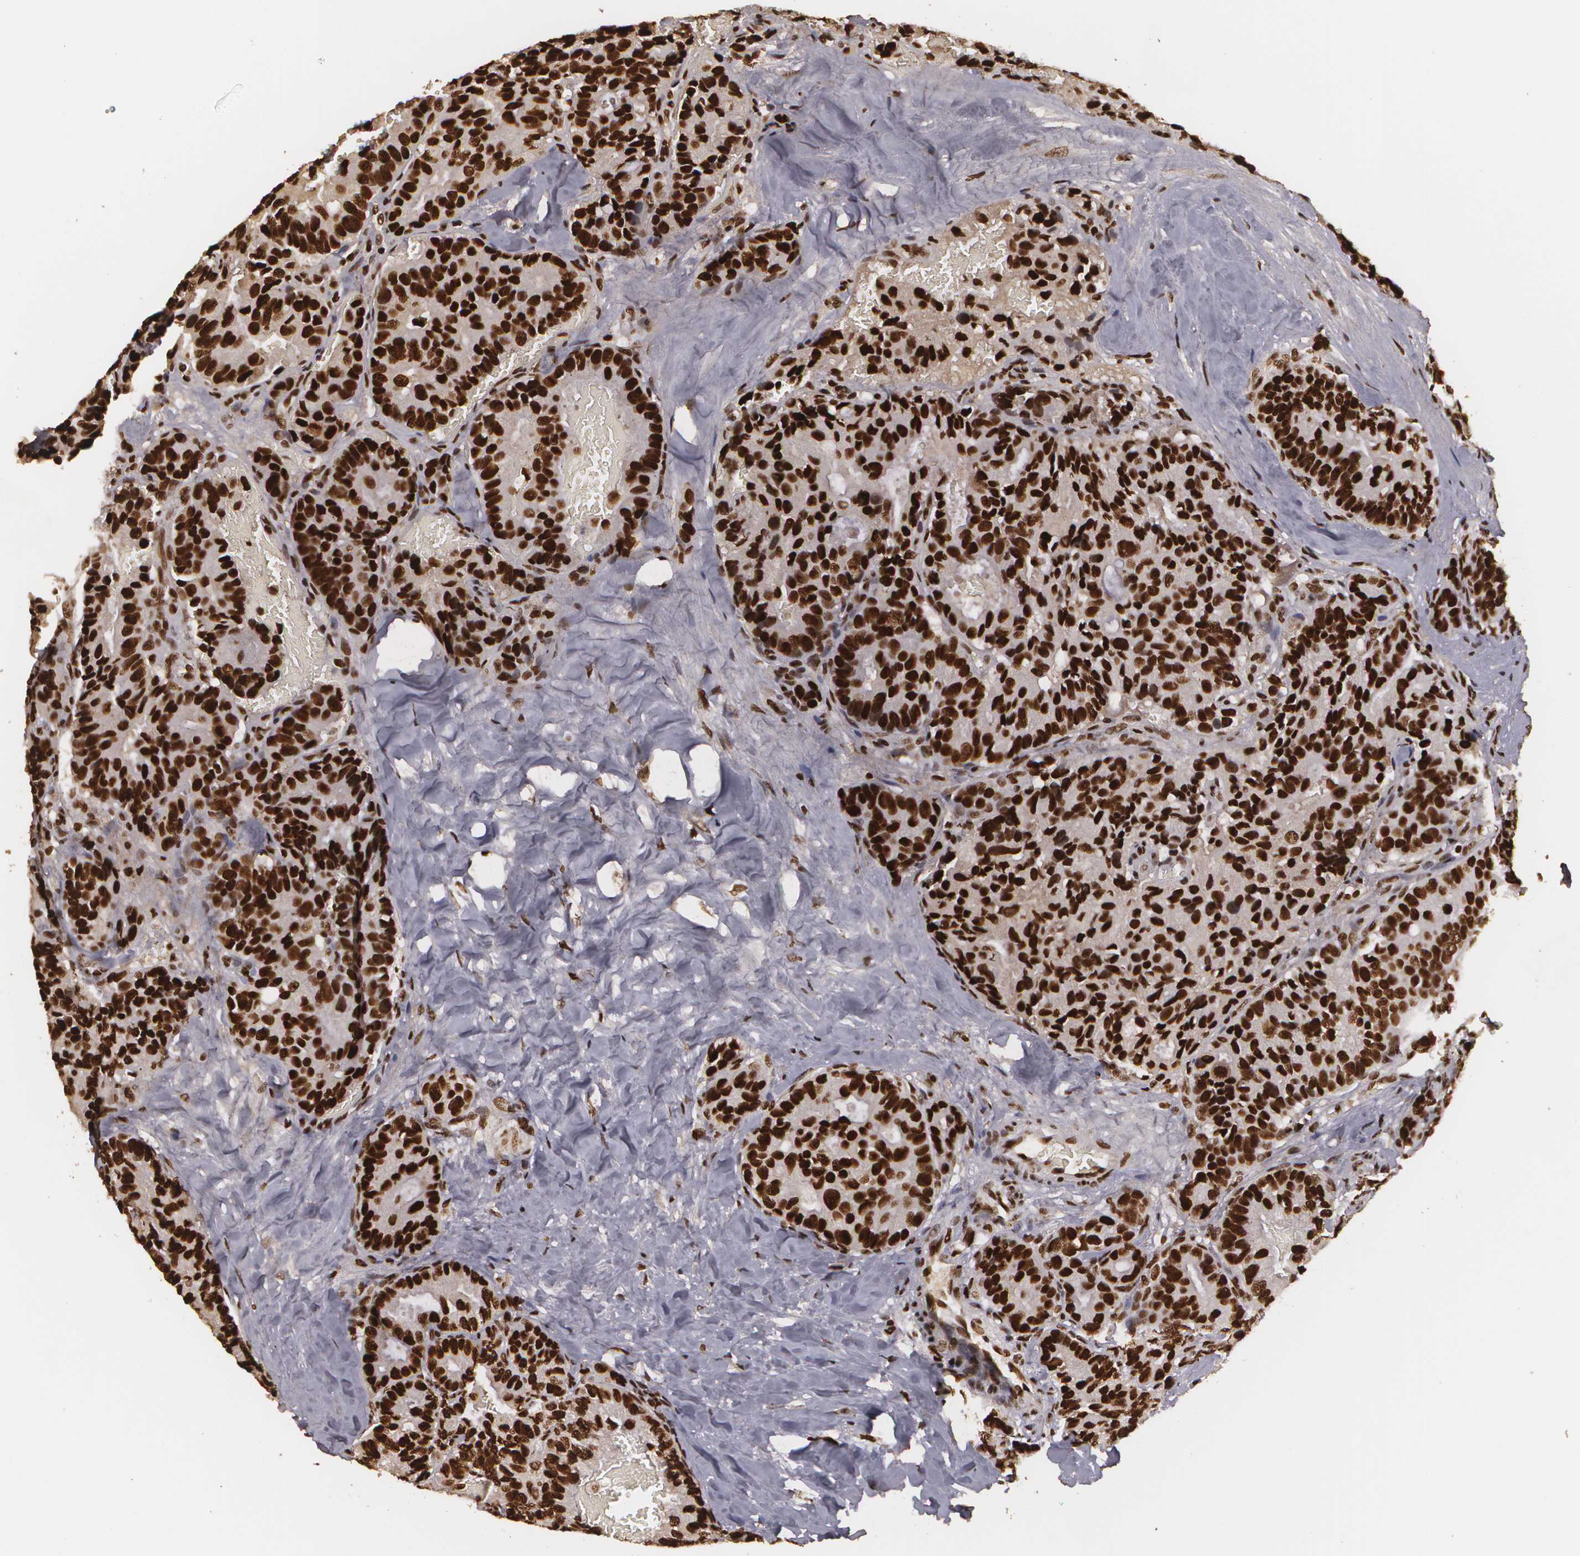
{"staining": {"intensity": "strong", "quantity": ">75%", "location": "cytoplasmic/membranous,nuclear"}, "tissue": "breast cancer", "cell_type": "Tumor cells", "image_type": "cancer", "snomed": [{"axis": "morphology", "description": "Duct carcinoma"}, {"axis": "topography", "description": "Breast"}], "caption": "Immunohistochemistry (IHC) micrograph of neoplastic tissue: human breast cancer (invasive ductal carcinoma) stained using immunohistochemistry (IHC) shows high levels of strong protein expression localized specifically in the cytoplasmic/membranous and nuclear of tumor cells, appearing as a cytoplasmic/membranous and nuclear brown color.", "gene": "RCOR1", "patient": {"sex": "female", "age": 69}}